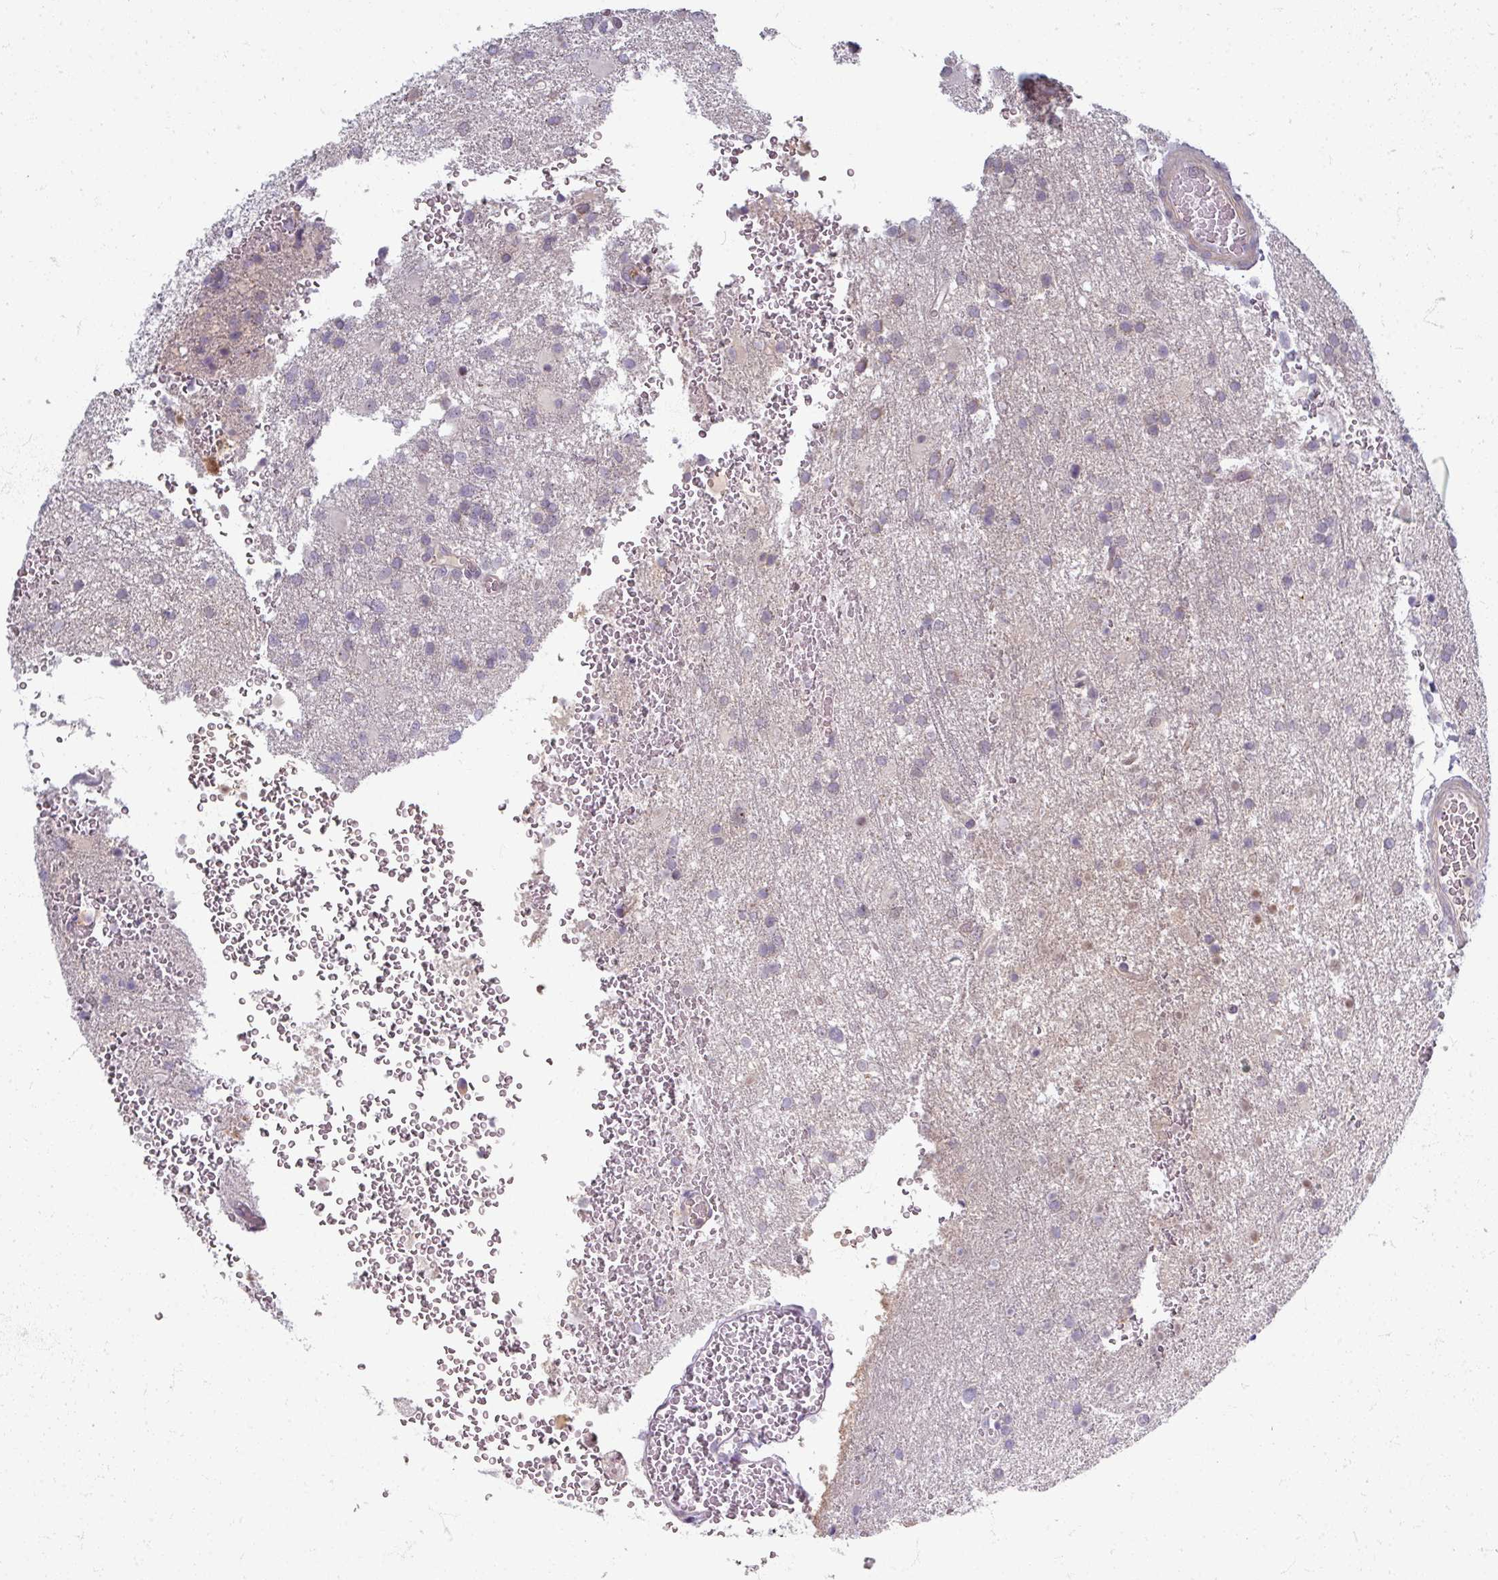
{"staining": {"intensity": "negative", "quantity": "none", "location": "none"}, "tissue": "glioma", "cell_type": "Tumor cells", "image_type": "cancer", "snomed": [{"axis": "morphology", "description": "Glioma, malignant, High grade"}, {"axis": "topography", "description": "Brain"}], "caption": "An image of malignant glioma (high-grade) stained for a protein exhibits no brown staining in tumor cells. (IHC, brightfield microscopy, high magnification).", "gene": "TTLL7", "patient": {"sex": "female", "age": 74}}